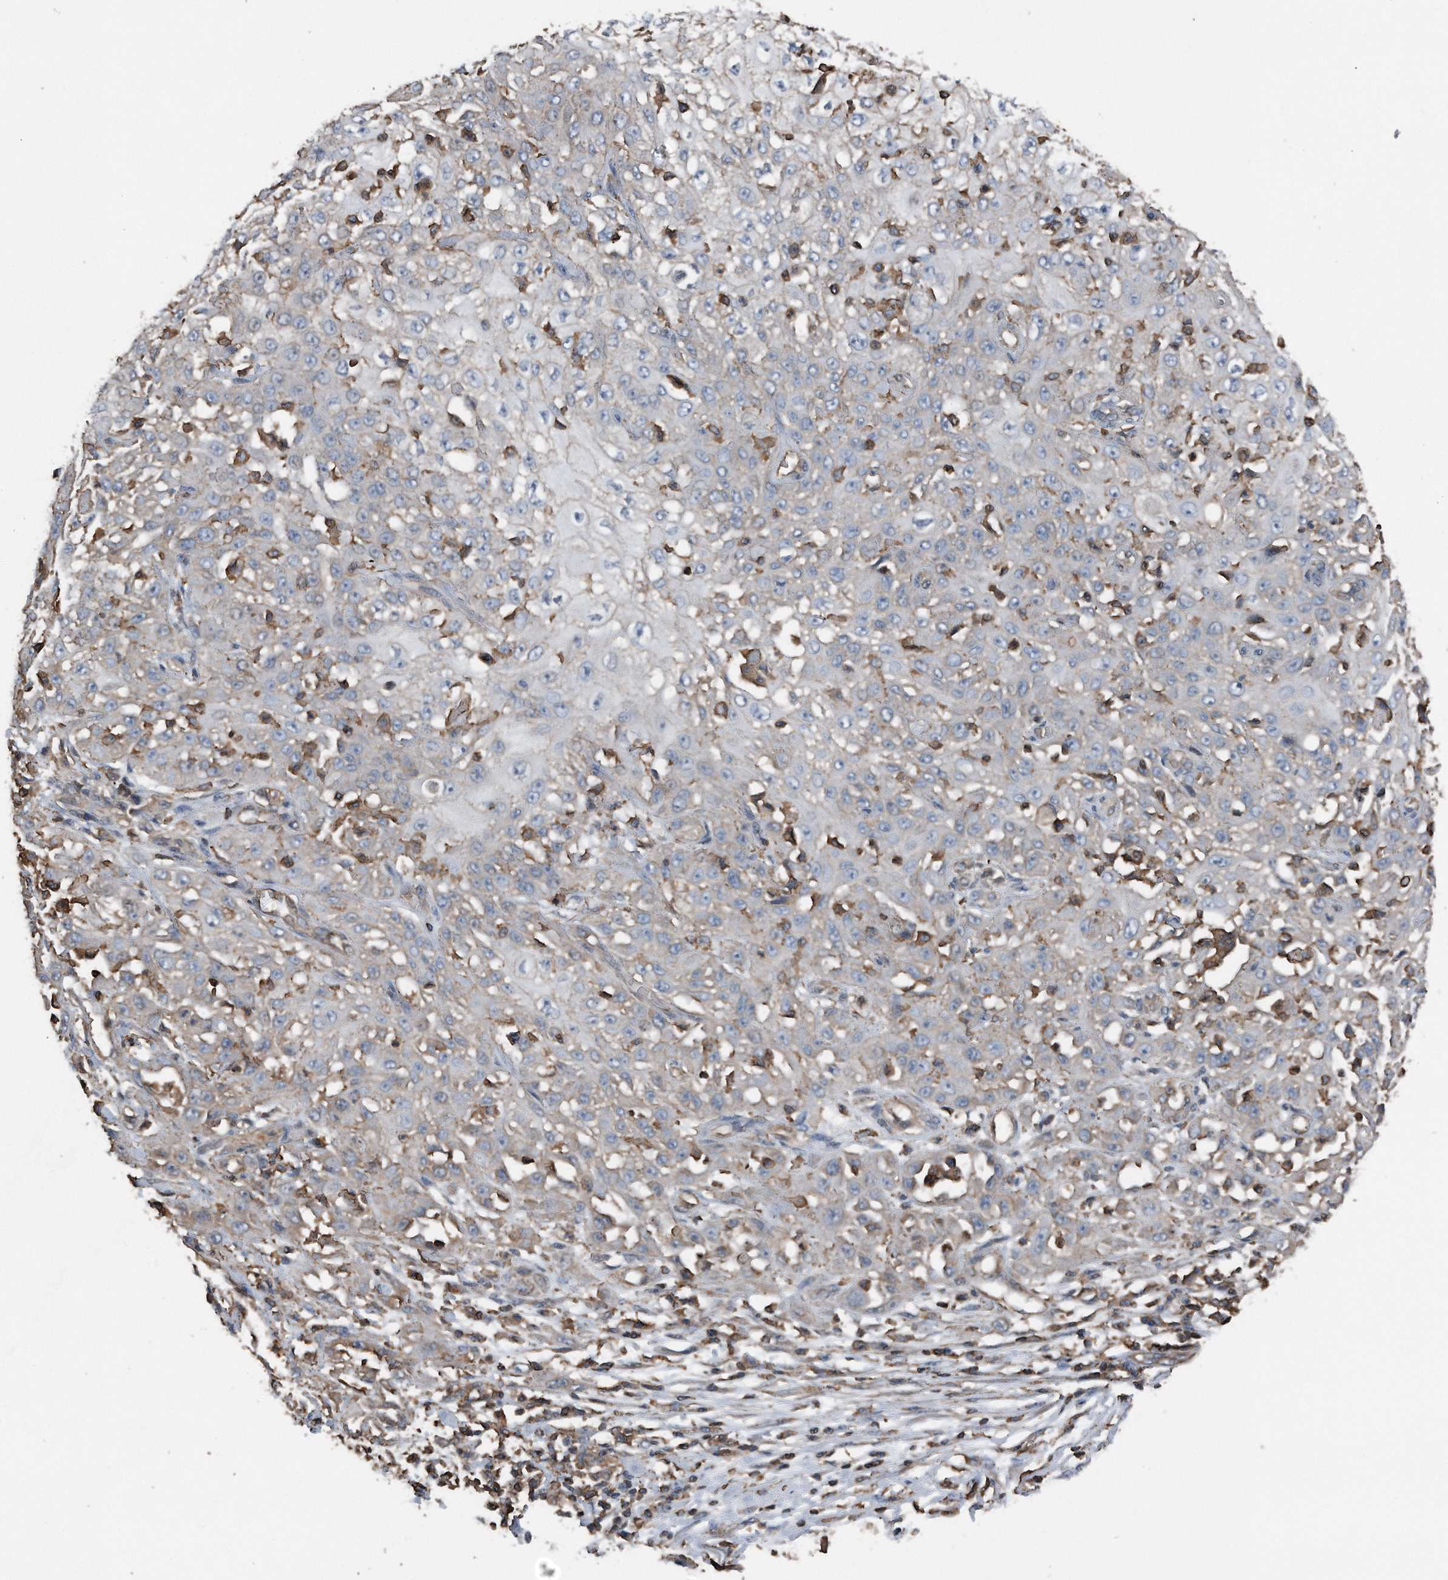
{"staining": {"intensity": "negative", "quantity": "none", "location": "none"}, "tissue": "skin cancer", "cell_type": "Tumor cells", "image_type": "cancer", "snomed": [{"axis": "morphology", "description": "Squamous cell carcinoma, NOS"}, {"axis": "morphology", "description": "Squamous cell carcinoma, metastatic, NOS"}, {"axis": "topography", "description": "Skin"}, {"axis": "topography", "description": "Lymph node"}], "caption": "This is an IHC histopathology image of human skin squamous cell carcinoma. There is no staining in tumor cells.", "gene": "RSPO3", "patient": {"sex": "male", "age": 75}}